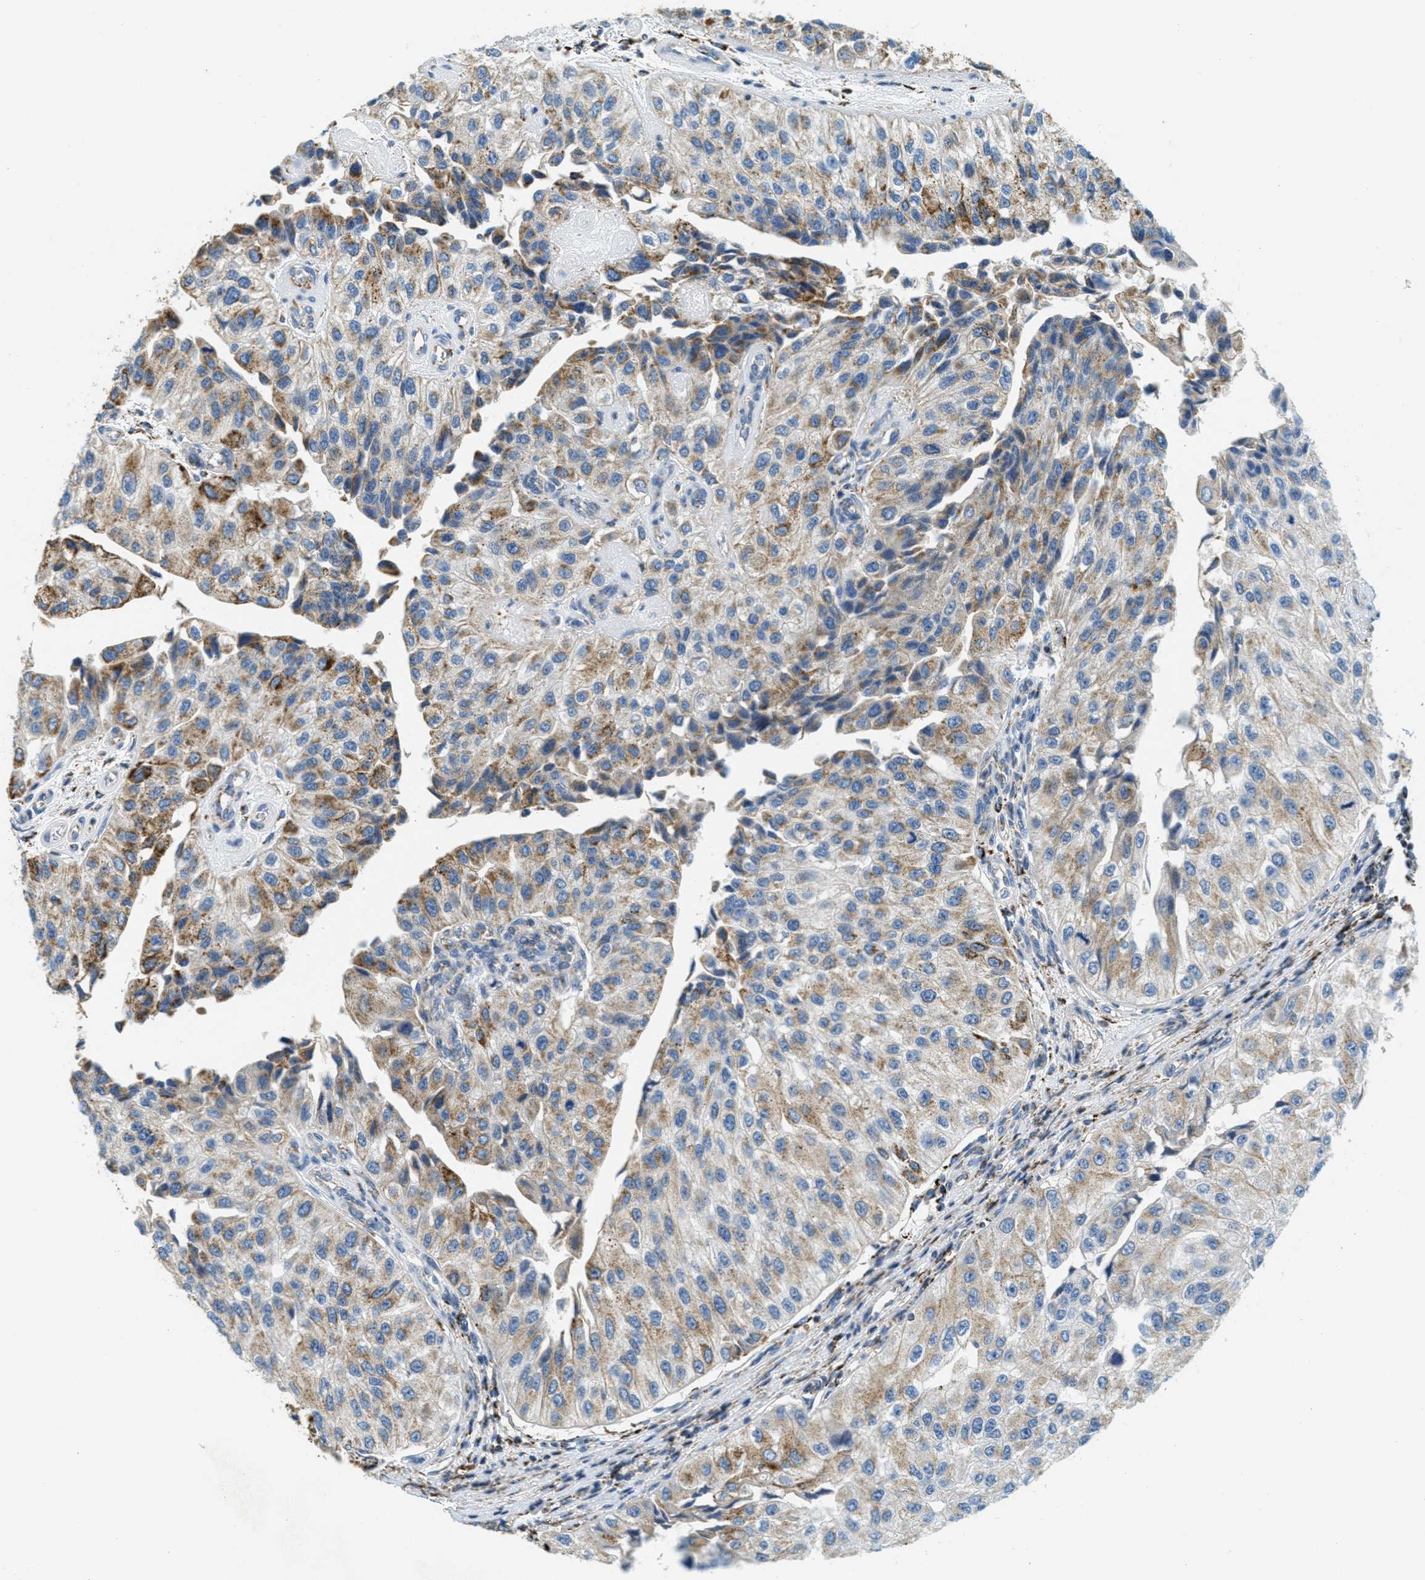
{"staining": {"intensity": "moderate", "quantity": "25%-75%", "location": "cytoplasmic/membranous"}, "tissue": "urothelial cancer", "cell_type": "Tumor cells", "image_type": "cancer", "snomed": [{"axis": "morphology", "description": "Urothelial carcinoma, High grade"}, {"axis": "topography", "description": "Kidney"}, {"axis": "topography", "description": "Urinary bladder"}], "caption": "IHC of urothelial cancer reveals medium levels of moderate cytoplasmic/membranous expression in approximately 25%-75% of tumor cells.", "gene": "HLCS", "patient": {"sex": "male", "age": 77}}